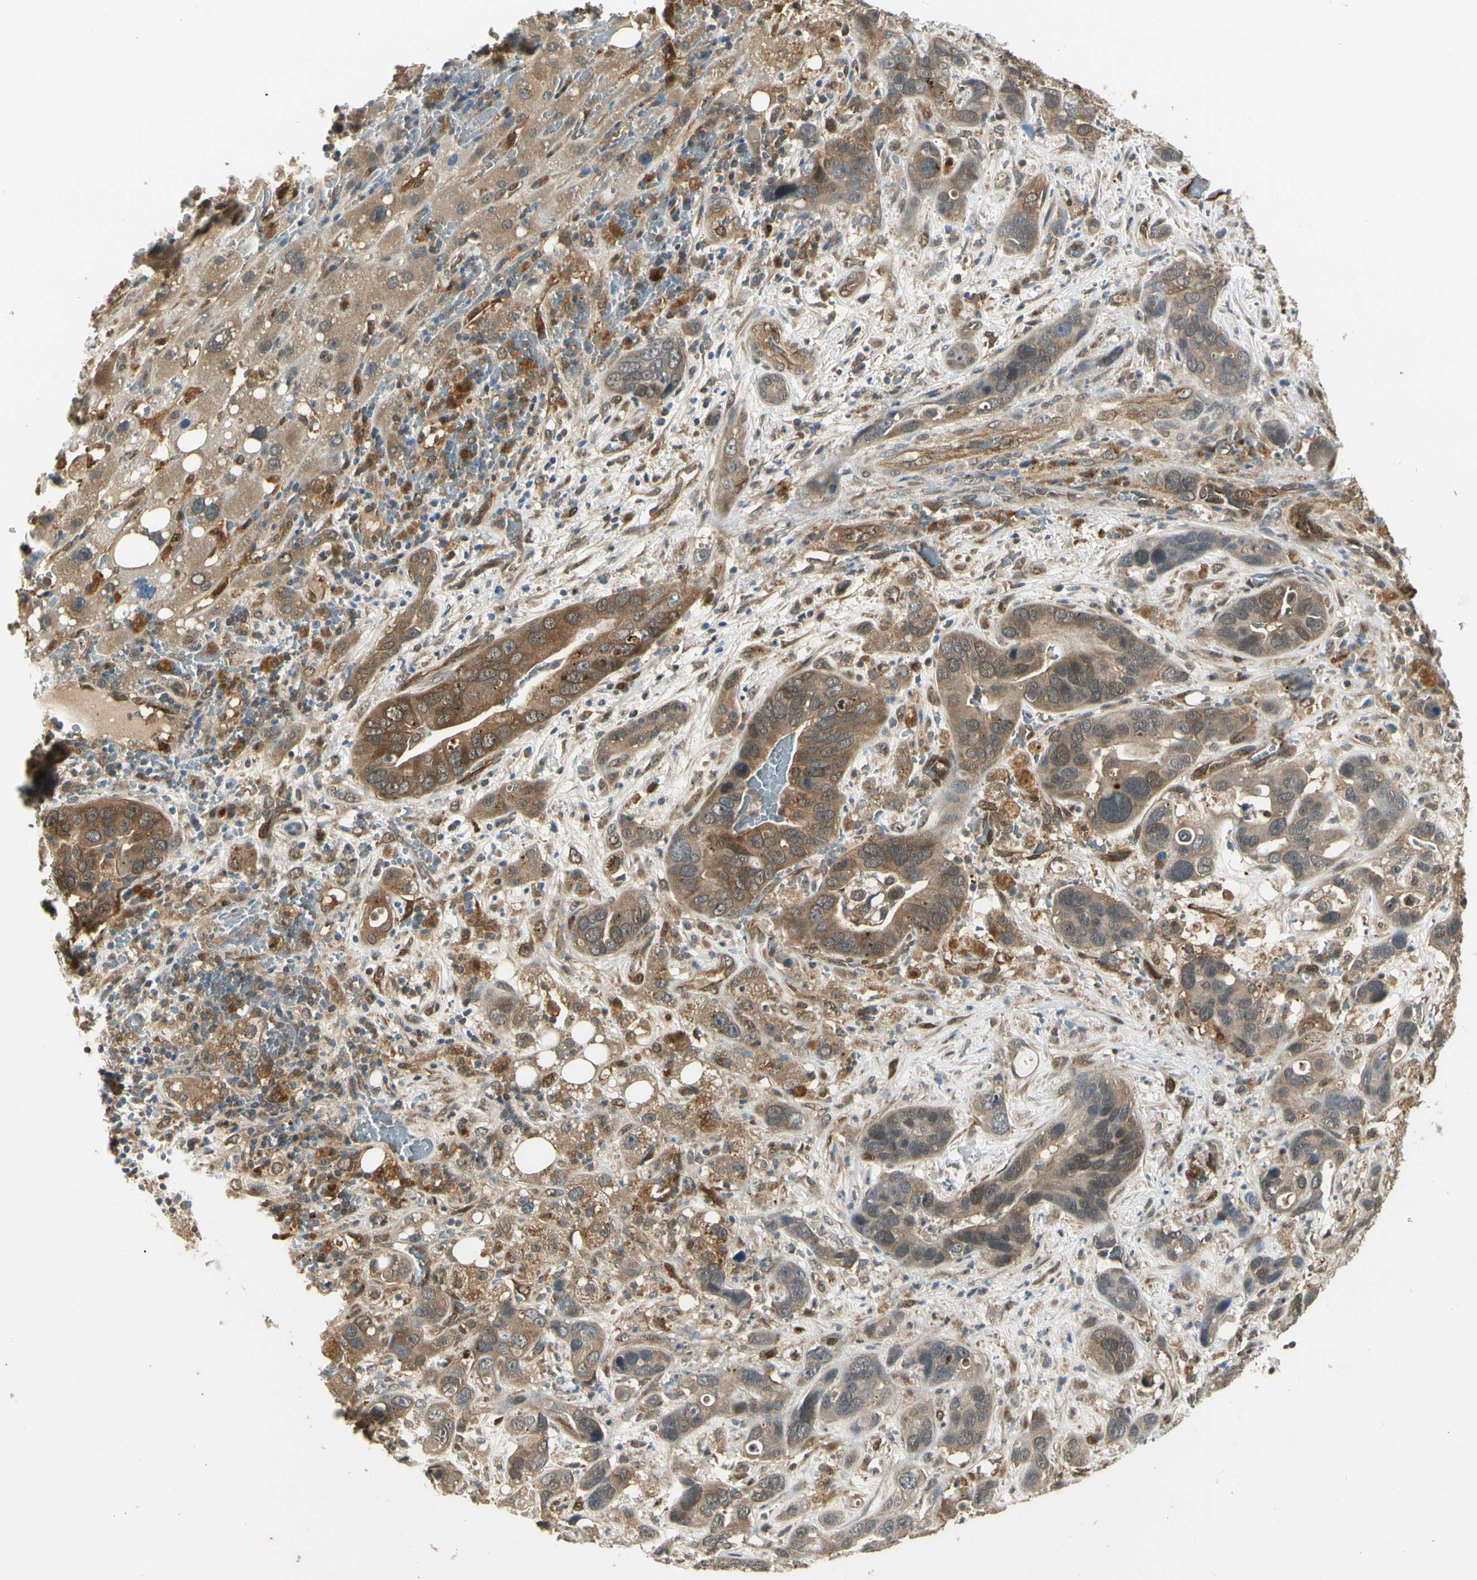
{"staining": {"intensity": "moderate", "quantity": ">75%", "location": "cytoplasmic/membranous,nuclear"}, "tissue": "liver cancer", "cell_type": "Tumor cells", "image_type": "cancer", "snomed": [{"axis": "morphology", "description": "Cholangiocarcinoma"}, {"axis": "topography", "description": "Liver"}], "caption": "Liver cancer (cholangiocarcinoma) was stained to show a protein in brown. There is medium levels of moderate cytoplasmic/membranous and nuclear positivity in about >75% of tumor cells. (DAB (3,3'-diaminobenzidine) IHC with brightfield microscopy, high magnification).", "gene": "SERPINB6", "patient": {"sex": "female", "age": 65}}